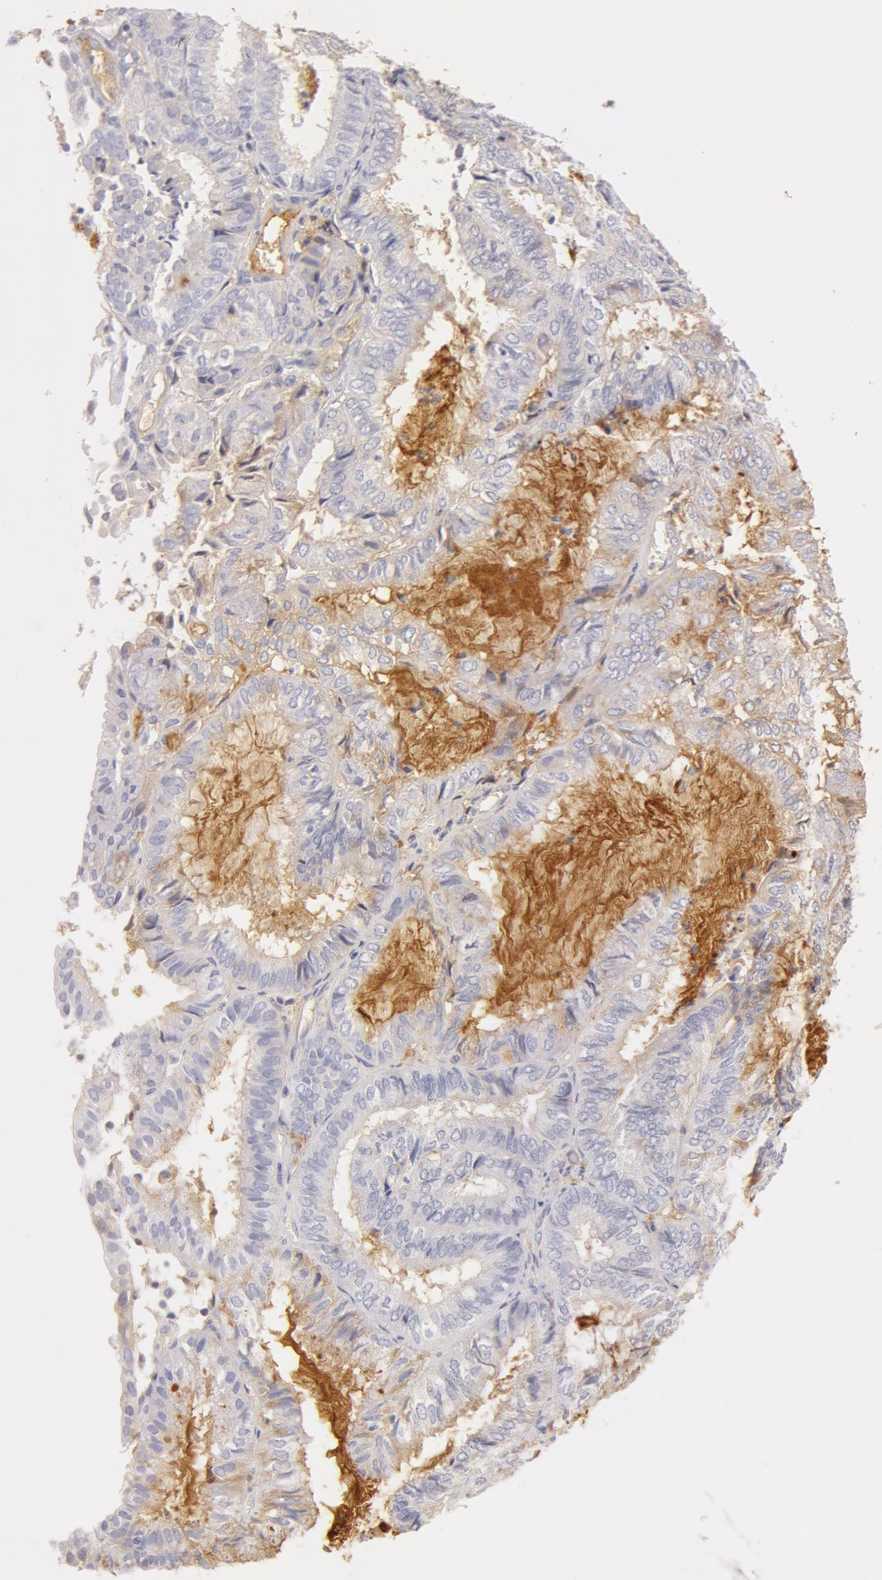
{"staining": {"intensity": "negative", "quantity": "none", "location": "none"}, "tissue": "endometrial cancer", "cell_type": "Tumor cells", "image_type": "cancer", "snomed": [{"axis": "morphology", "description": "Adenocarcinoma, NOS"}, {"axis": "topography", "description": "Endometrium"}], "caption": "Protein analysis of endometrial adenocarcinoma reveals no significant expression in tumor cells. (Stains: DAB (3,3'-diaminobenzidine) immunohistochemistry (IHC) with hematoxylin counter stain, Microscopy: brightfield microscopy at high magnification).", "gene": "GC", "patient": {"sex": "female", "age": 59}}